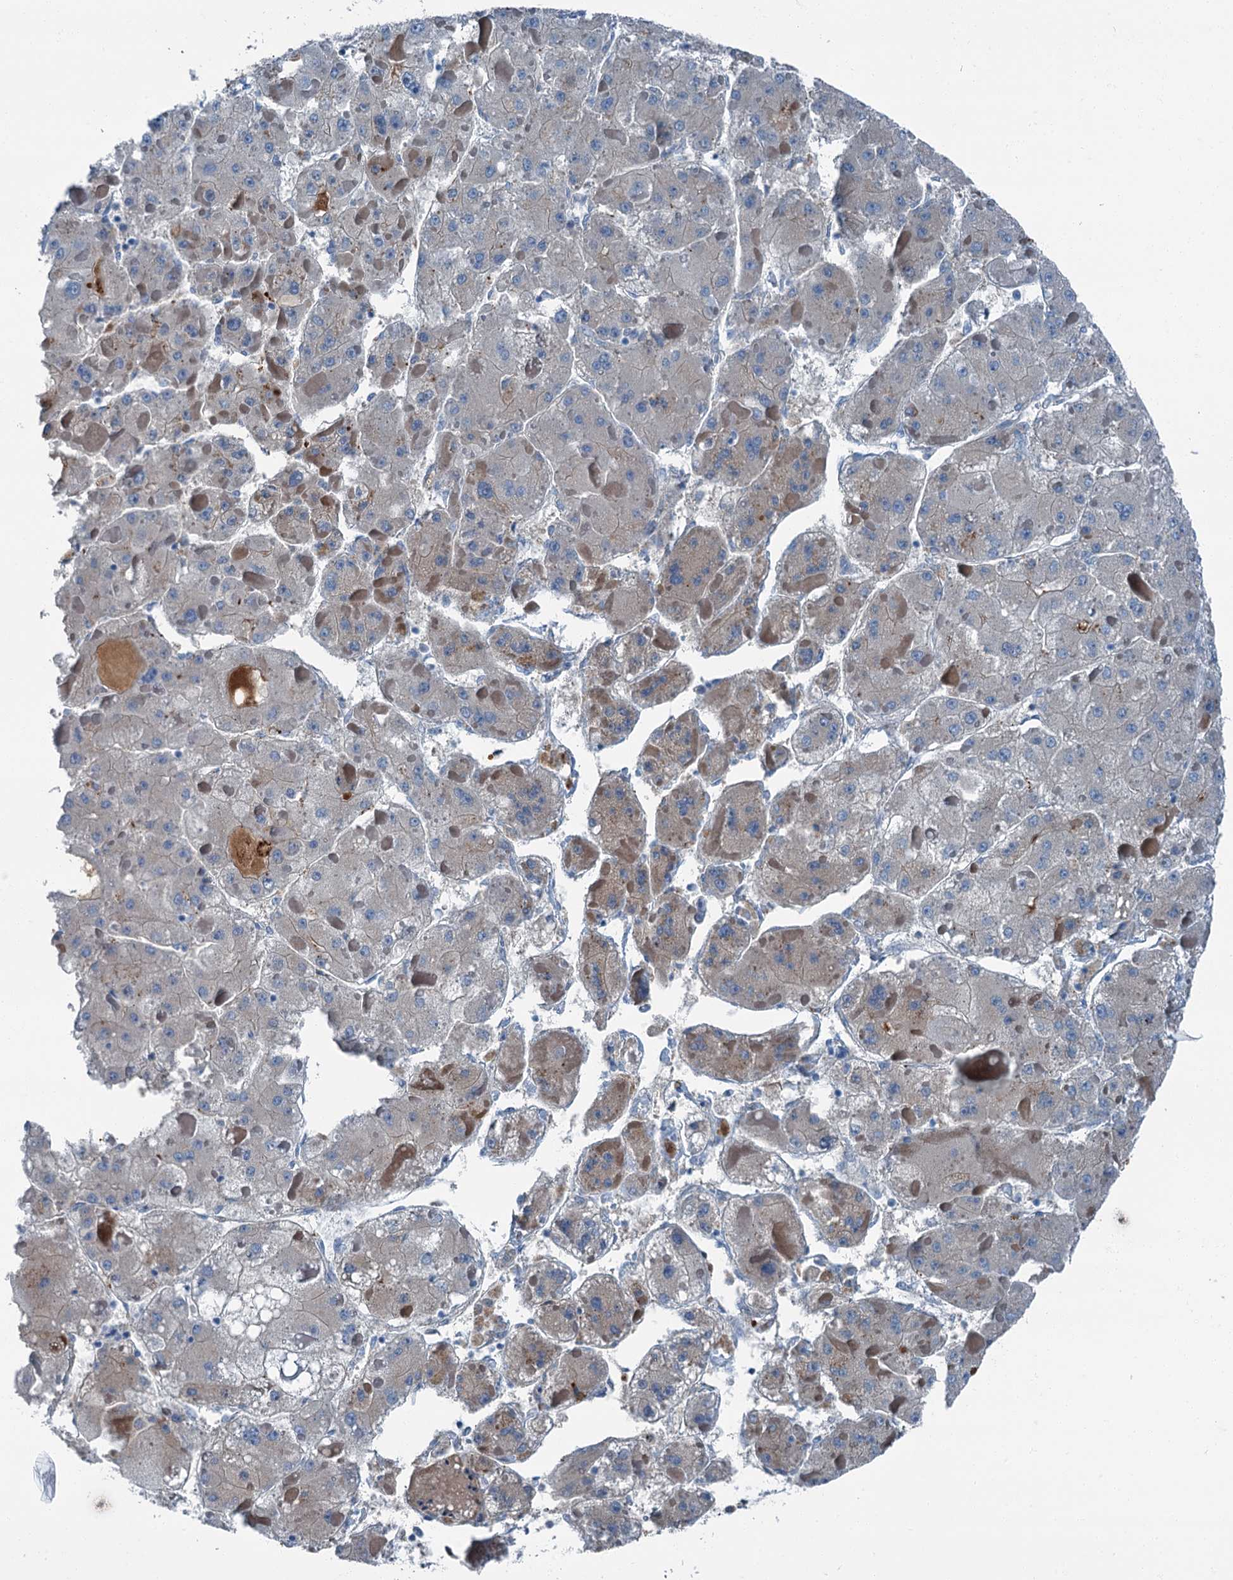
{"staining": {"intensity": "weak", "quantity": "<25%", "location": "cytoplasmic/membranous"}, "tissue": "liver cancer", "cell_type": "Tumor cells", "image_type": "cancer", "snomed": [{"axis": "morphology", "description": "Carcinoma, Hepatocellular, NOS"}, {"axis": "topography", "description": "Liver"}], "caption": "This is an immunohistochemistry (IHC) histopathology image of human liver cancer (hepatocellular carcinoma). There is no expression in tumor cells.", "gene": "AXL", "patient": {"sex": "female", "age": 73}}